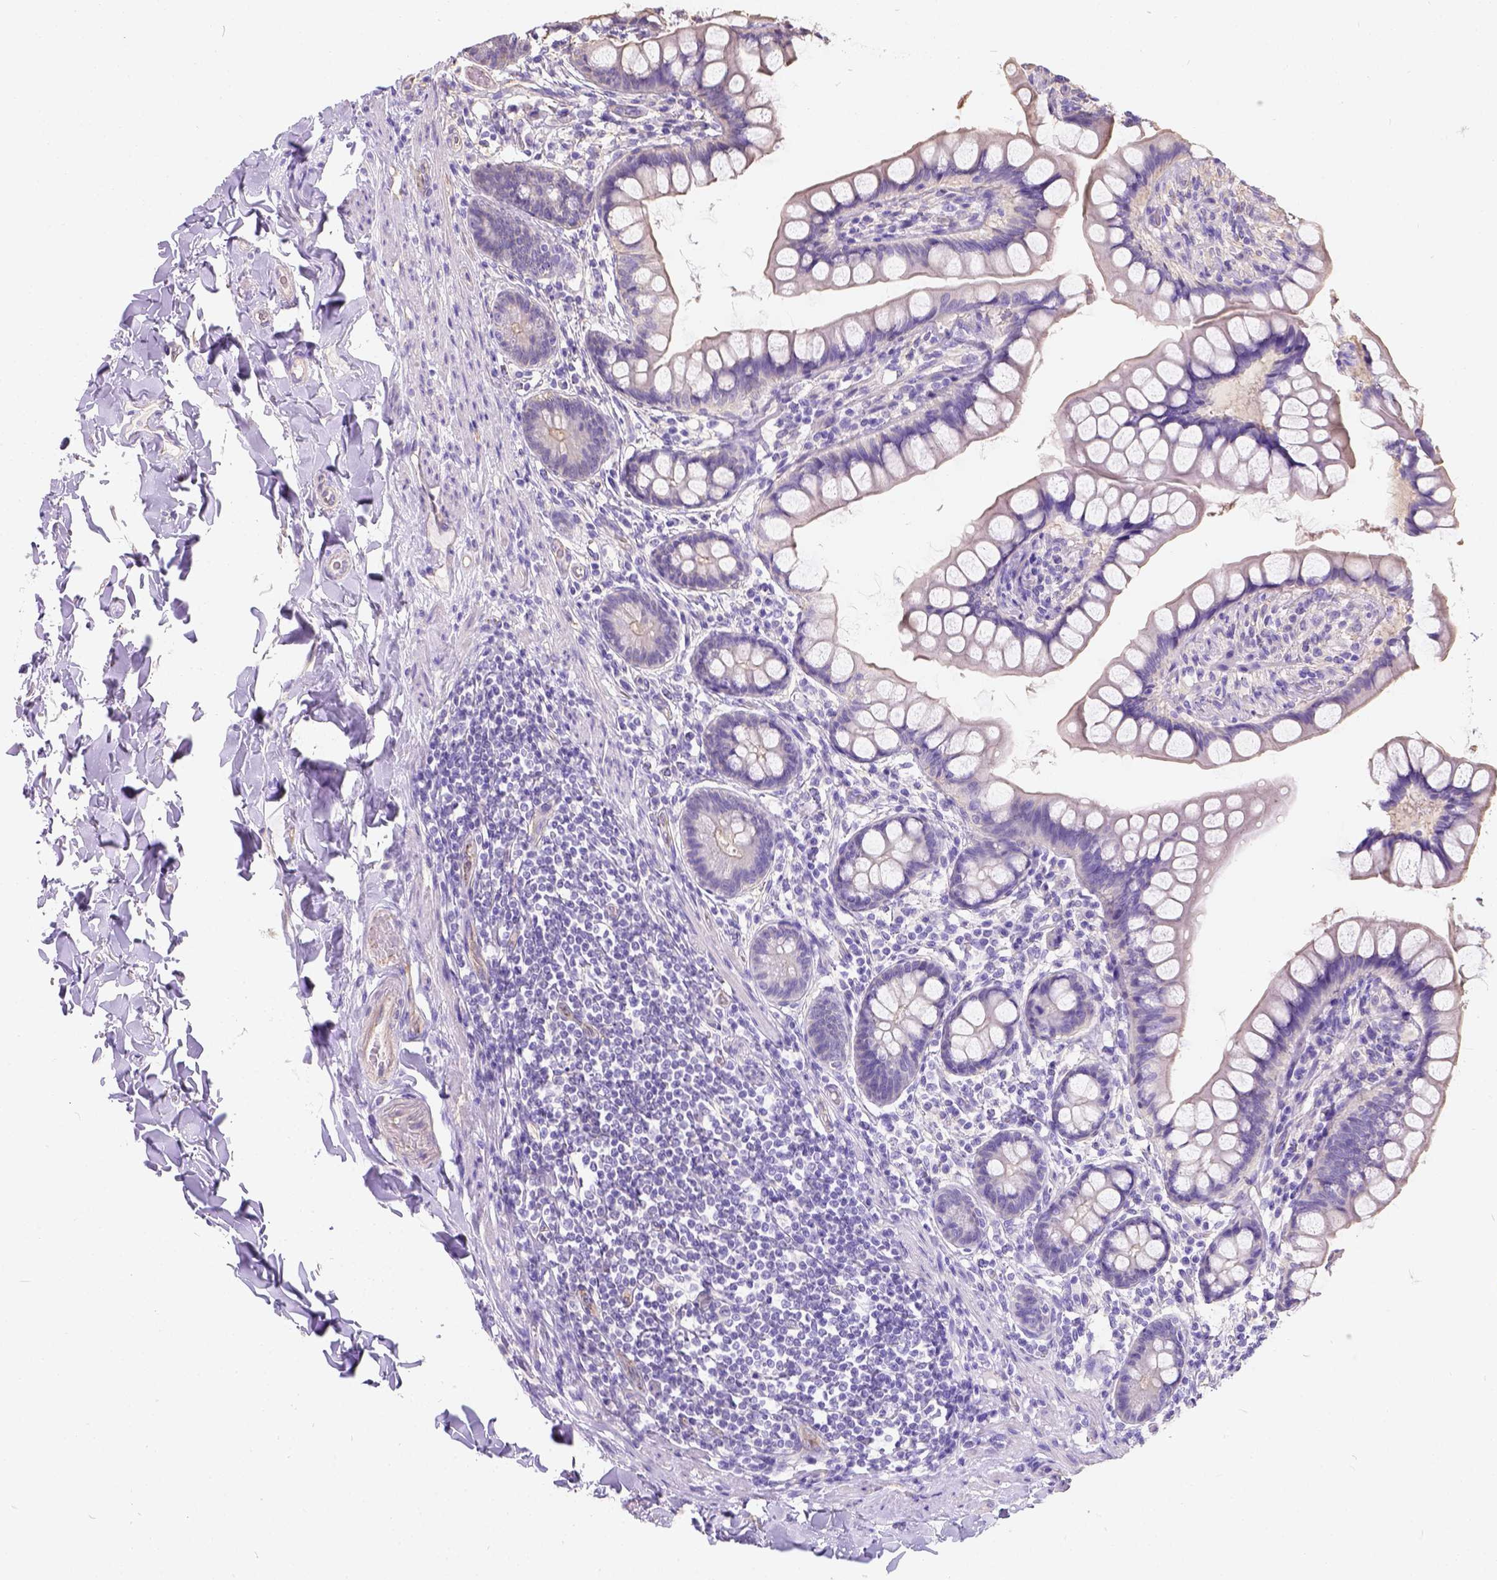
{"staining": {"intensity": "negative", "quantity": "none", "location": "none"}, "tissue": "small intestine", "cell_type": "Glandular cells", "image_type": "normal", "snomed": [{"axis": "morphology", "description": "Normal tissue, NOS"}, {"axis": "topography", "description": "Small intestine"}], "caption": "Image shows no protein staining in glandular cells of benign small intestine.", "gene": "PHF7", "patient": {"sex": "male", "age": 70}}